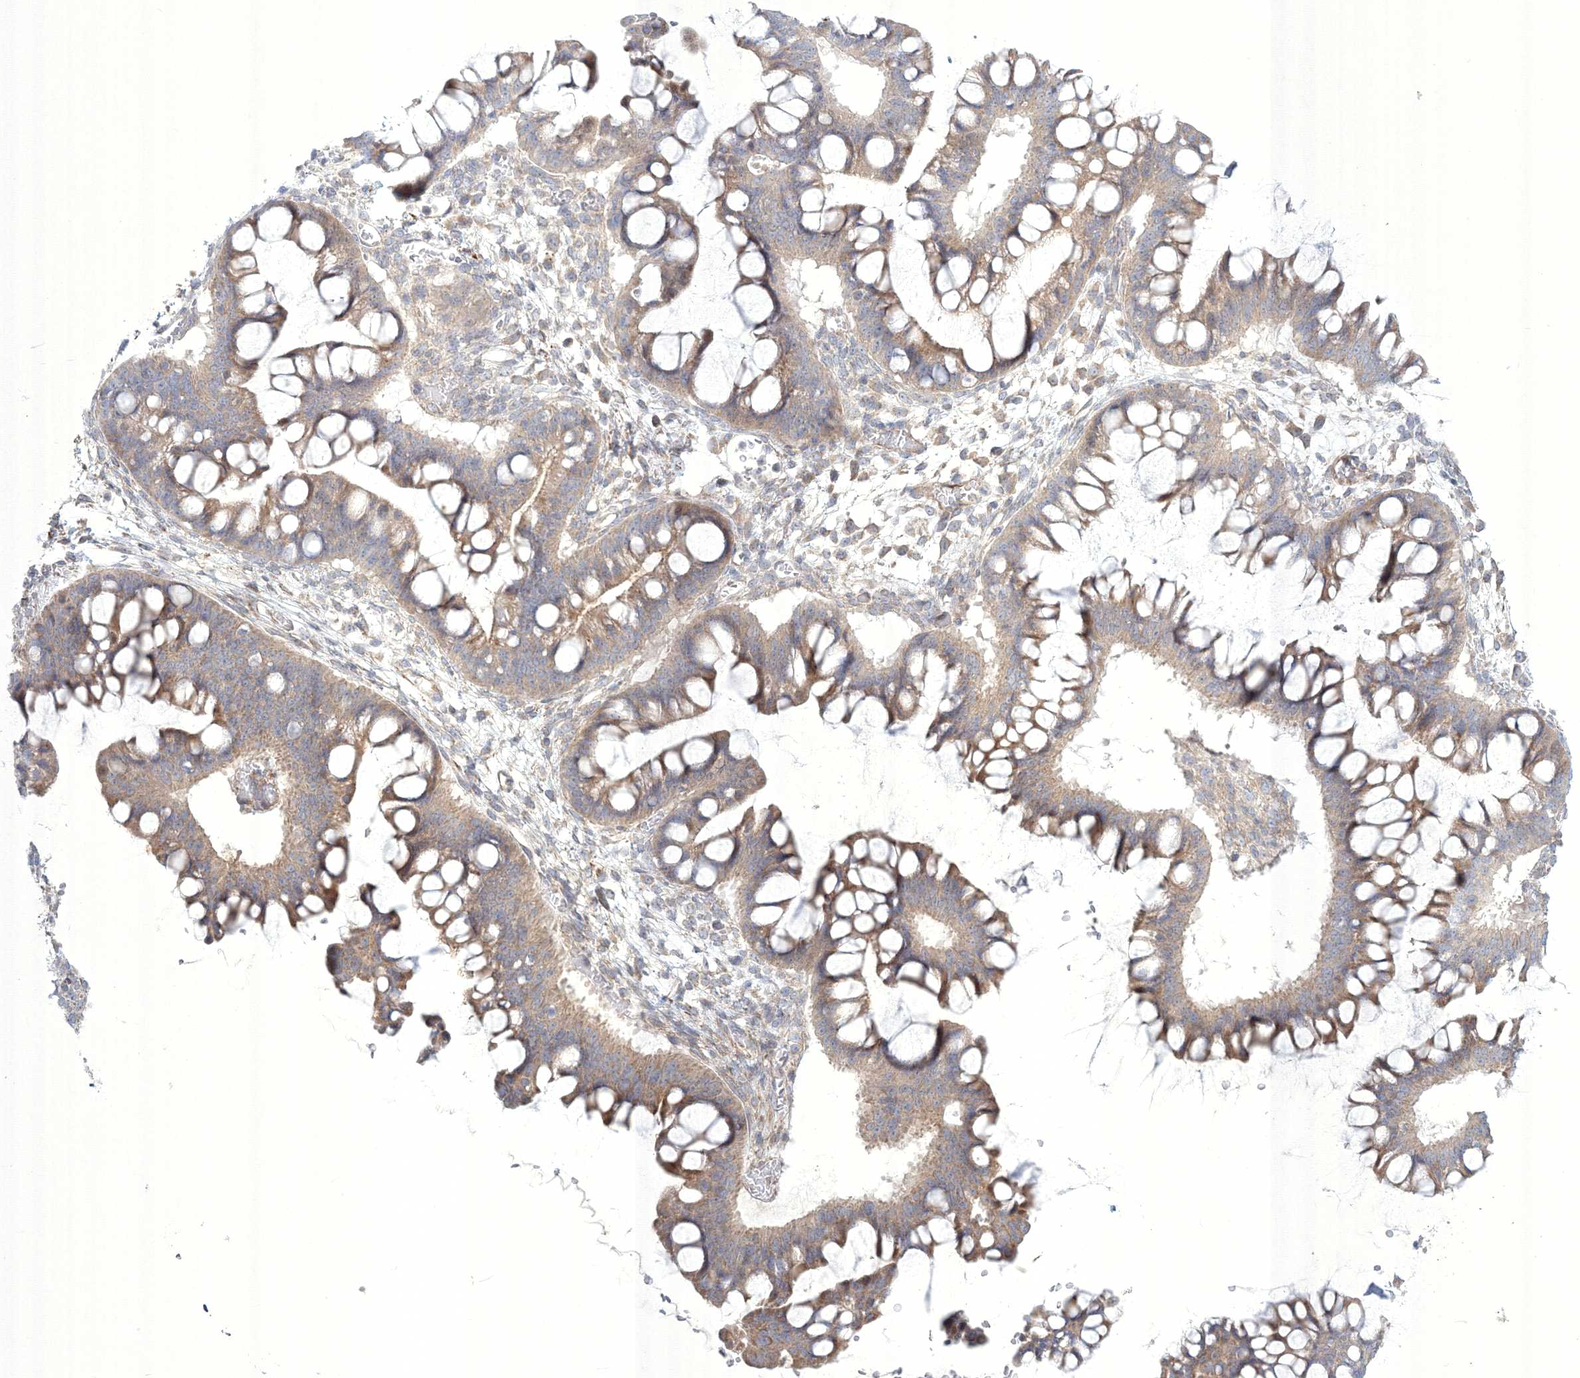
{"staining": {"intensity": "moderate", "quantity": "25%-75%", "location": "cytoplasmic/membranous"}, "tissue": "ovarian cancer", "cell_type": "Tumor cells", "image_type": "cancer", "snomed": [{"axis": "morphology", "description": "Cystadenocarcinoma, mucinous, NOS"}, {"axis": "topography", "description": "Ovary"}], "caption": "A photomicrograph of human ovarian mucinous cystadenocarcinoma stained for a protein reveals moderate cytoplasmic/membranous brown staining in tumor cells.", "gene": "WDR49", "patient": {"sex": "female", "age": 73}}